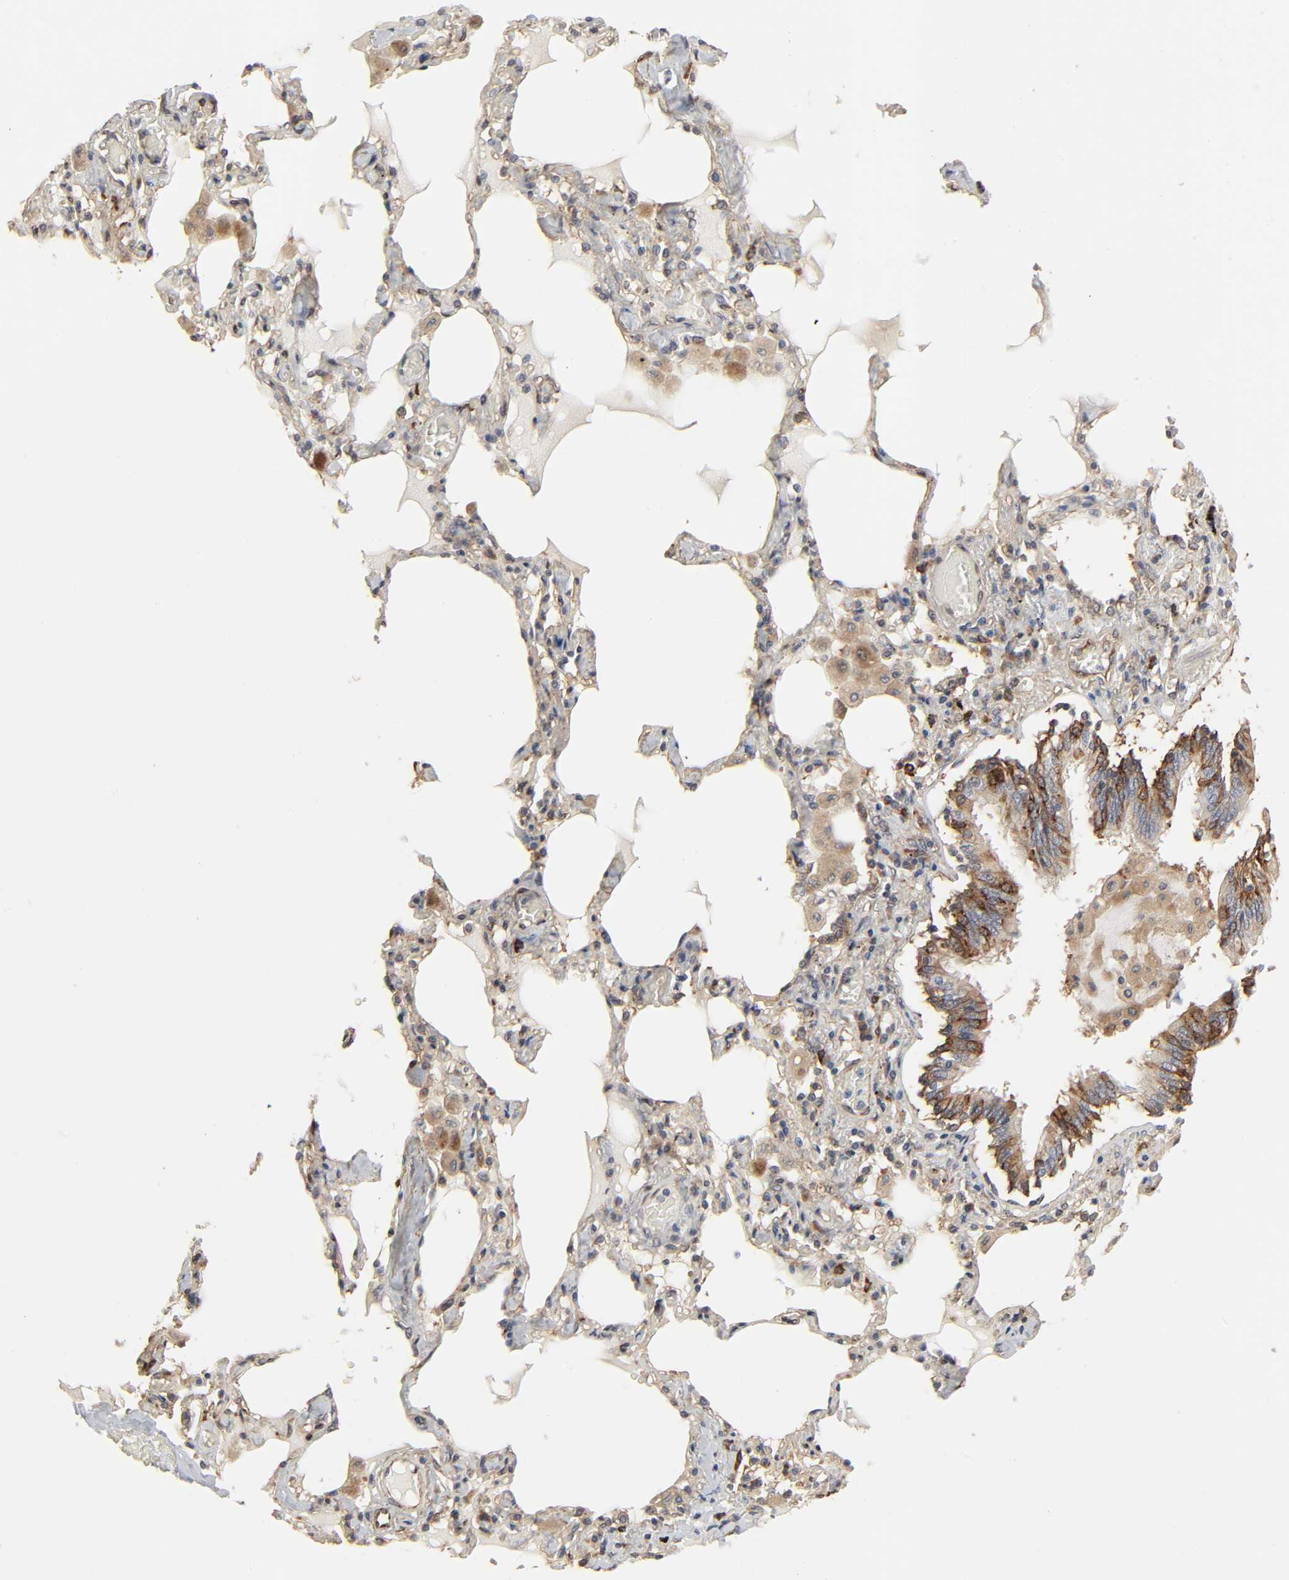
{"staining": {"intensity": "moderate", "quantity": ">75%", "location": "cytoplasmic/membranous"}, "tissue": "bronchus", "cell_type": "Respiratory epithelial cells", "image_type": "normal", "snomed": [{"axis": "morphology", "description": "Normal tissue, NOS"}, {"axis": "morphology", "description": "Squamous cell carcinoma, NOS"}, {"axis": "topography", "description": "Bronchus"}, {"axis": "topography", "description": "Lung"}], "caption": "IHC photomicrograph of unremarkable bronchus: human bronchus stained using immunohistochemistry (IHC) demonstrates medium levels of moderate protein expression localized specifically in the cytoplasmic/membranous of respiratory epithelial cells, appearing as a cytoplasmic/membranous brown color.", "gene": "NDRG2", "patient": {"sex": "female", "age": 47}}